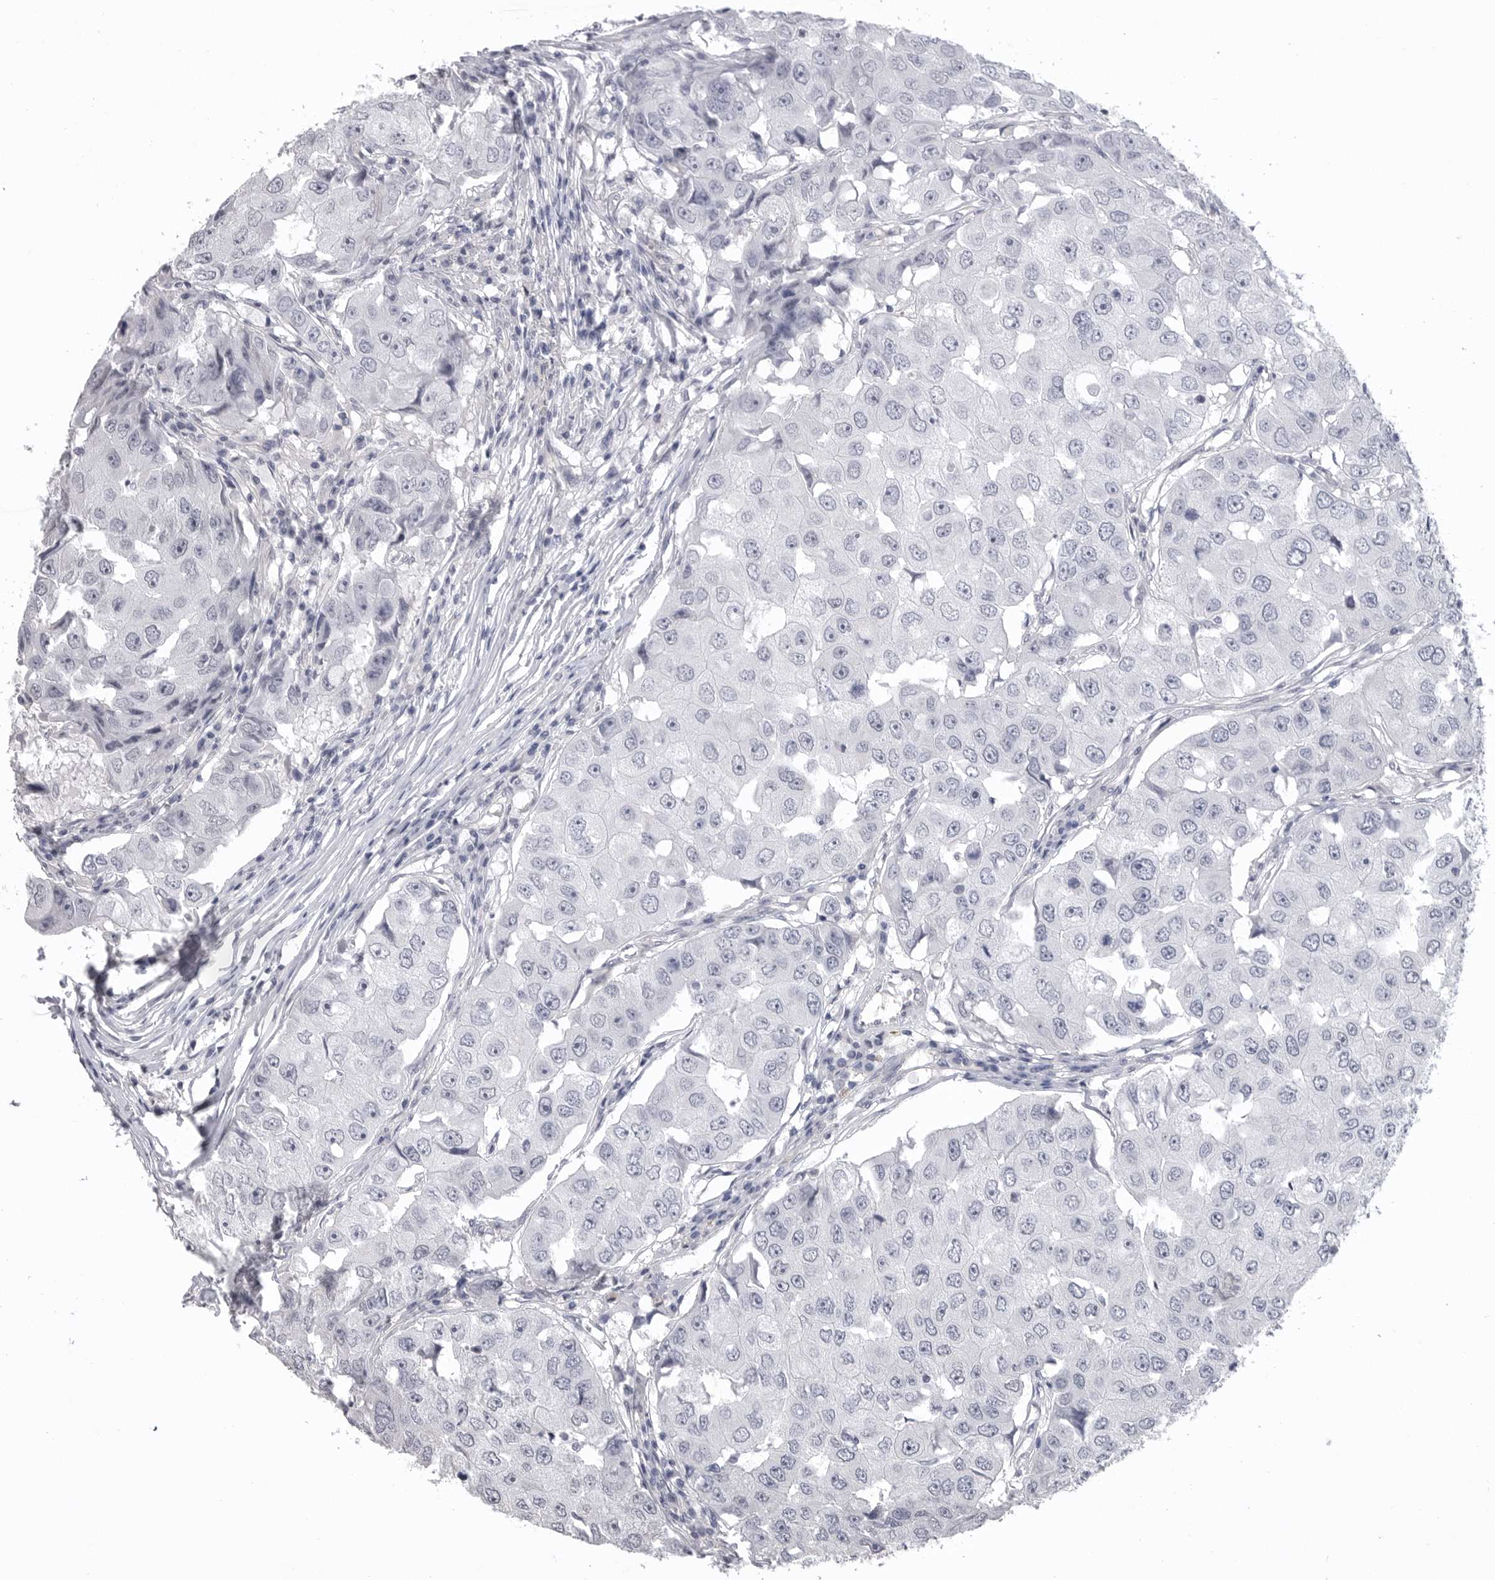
{"staining": {"intensity": "negative", "quantity": "none", "location": "none"}, "tissue": "breast cancer", "cell_type": "Tumor cells", "image_type": "cancer", "snomed": [{"axis": "morphology", "description": "Duct carcinoma"}, {"axis": "topography", "description": "Breast"}], "caption": "DAB immunohistochemical staining of human infiltrating ductal carcinoma (breast) reveals no significant positivity in tumor cells.", "gene": "DLGAP3", "patient": {"sex": "female", "age": 27}}